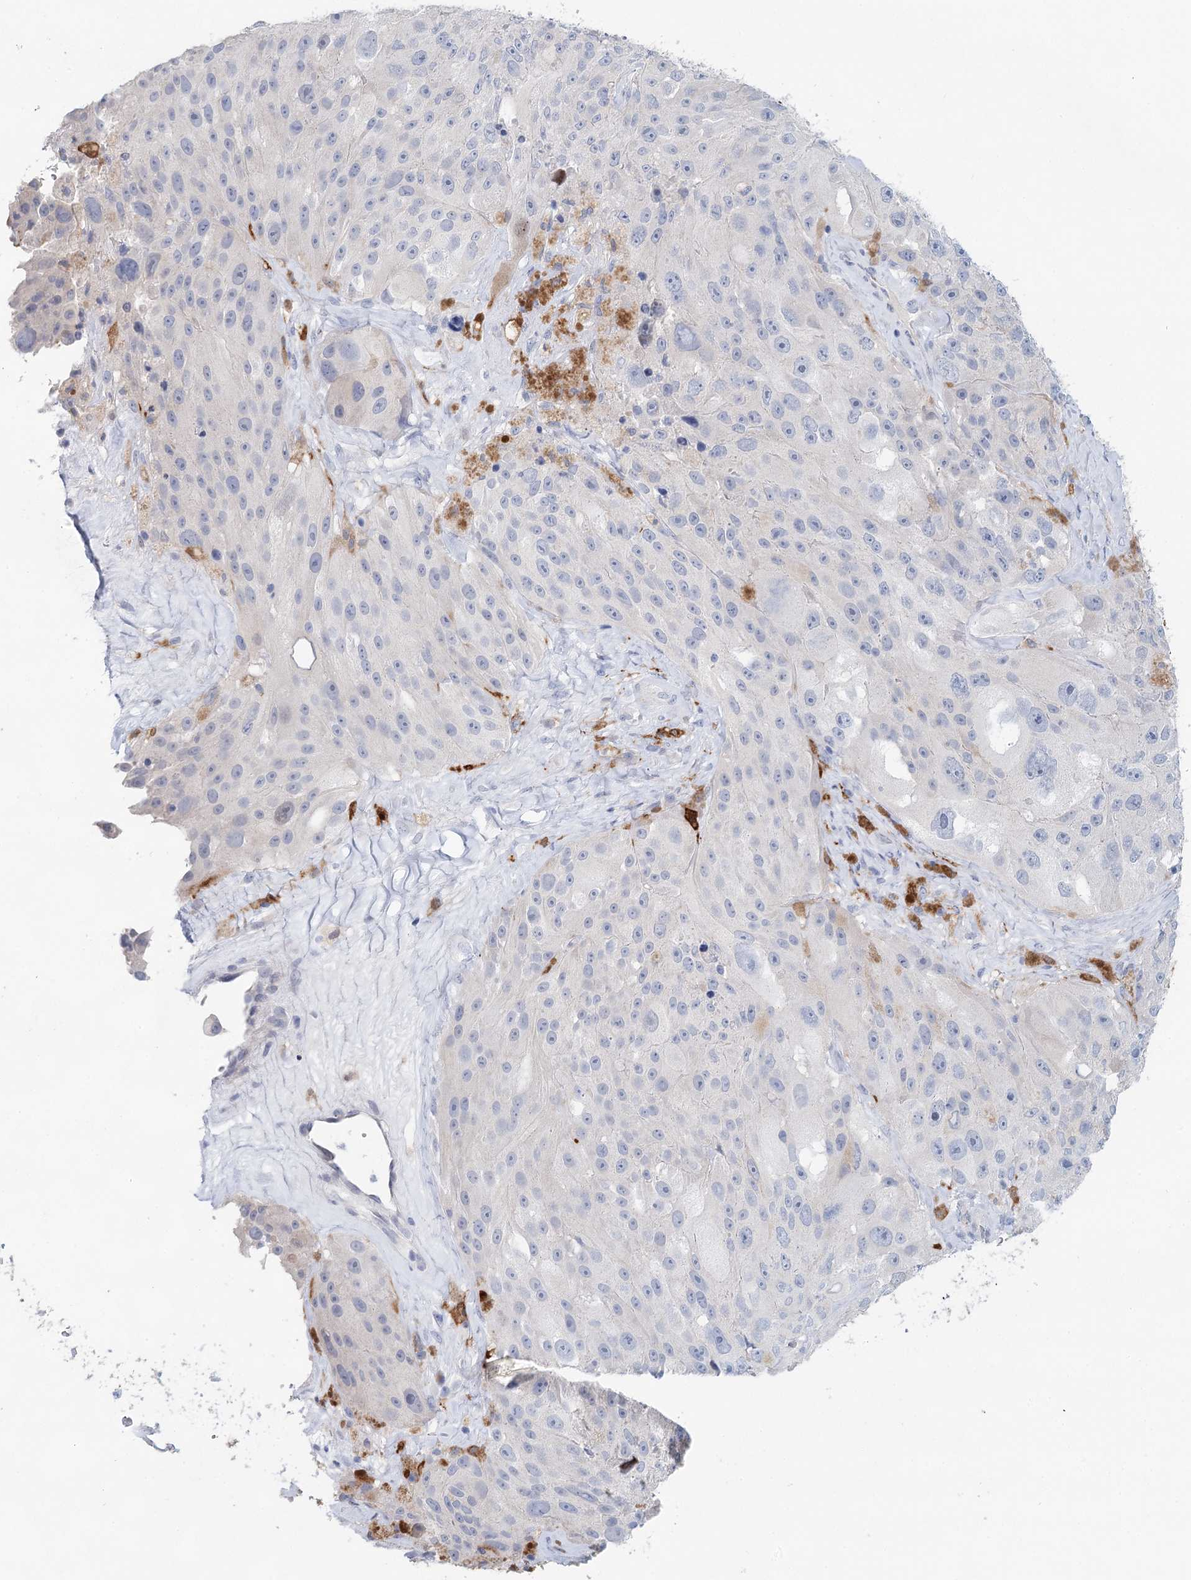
{"staining": {"intensity": "negative", "quantity": "none", "location": "none"}, "tissue": "melanoma", "cell_type": "Tumor cells", "image_type": "cancer", "snomed": [{"axis": "morphology", "description": "Malignant melanoma, Metastatic site"}, {"axis": "topography", "description": "Lymph node"}], "caption": "Melanoma was stained to show a protein in brown. There is no significant positivity in tumor cells. (Stains: DAB immunohistochemistry (IHC) with hematoxylin counter stain, Microscopy: brightfield microscopy at high magnification).", "gene": "SLC19A3", "patient": {"sex": "male", "age": 62}}